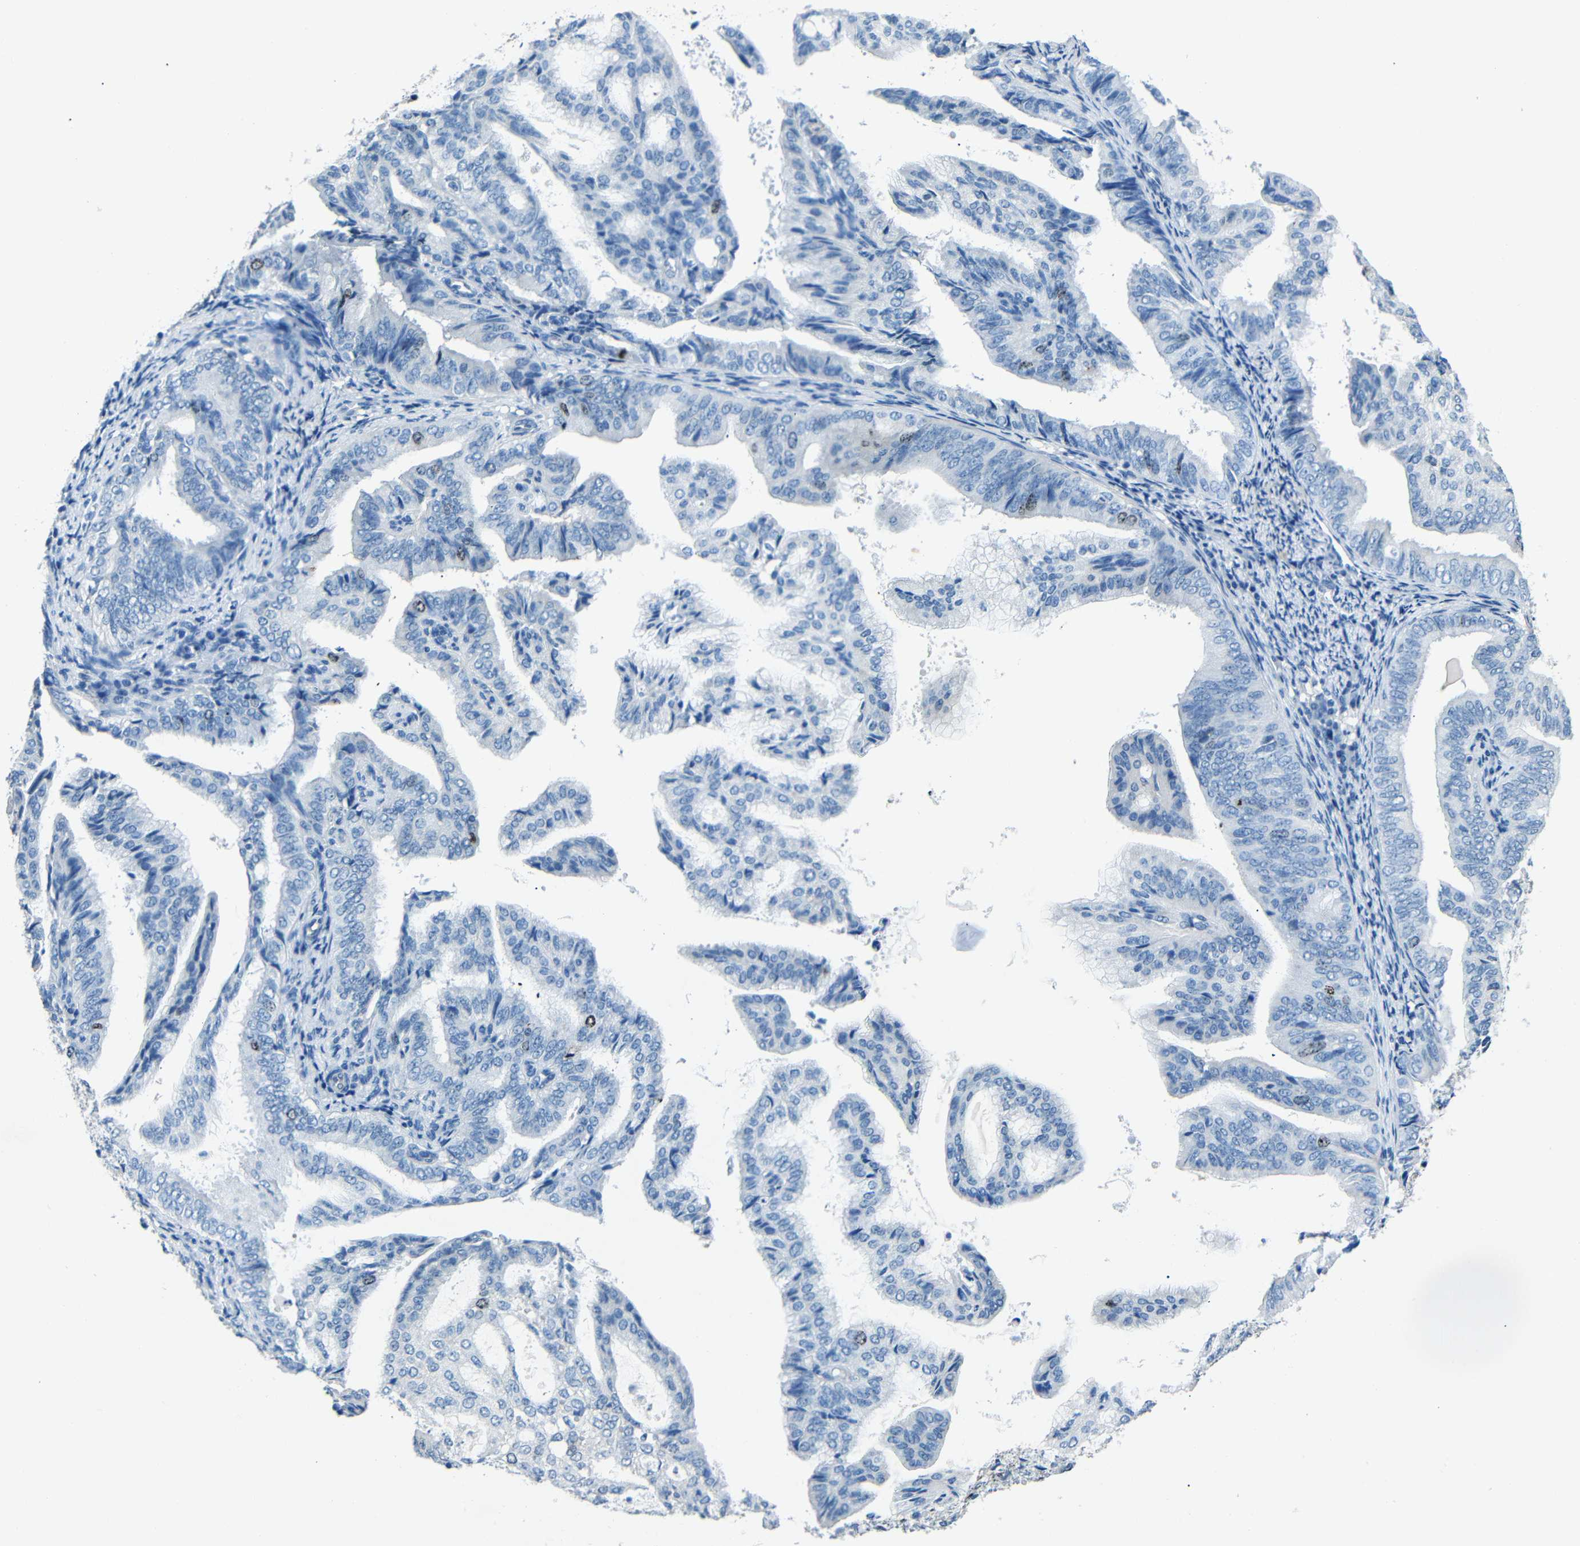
{"staining": {"intensity": "weak", "quantity": "<25%", "location": "nuclear"}, "tissue": "endometrial cancer", "cell_type": "Tumor cells", "image_type": "cancer", "snomed": [{"axis": "morphology", "description": "Adenocarcinoma, NOS"}, {"axis": "topography", "description": "Endometrium"}], "caption": "DAB immunohistochemical staining of endometrial cancer shows no significant staining in tumor cells.", "gene": "INCENP", "patient": {"sex": "female", "age": 58}}